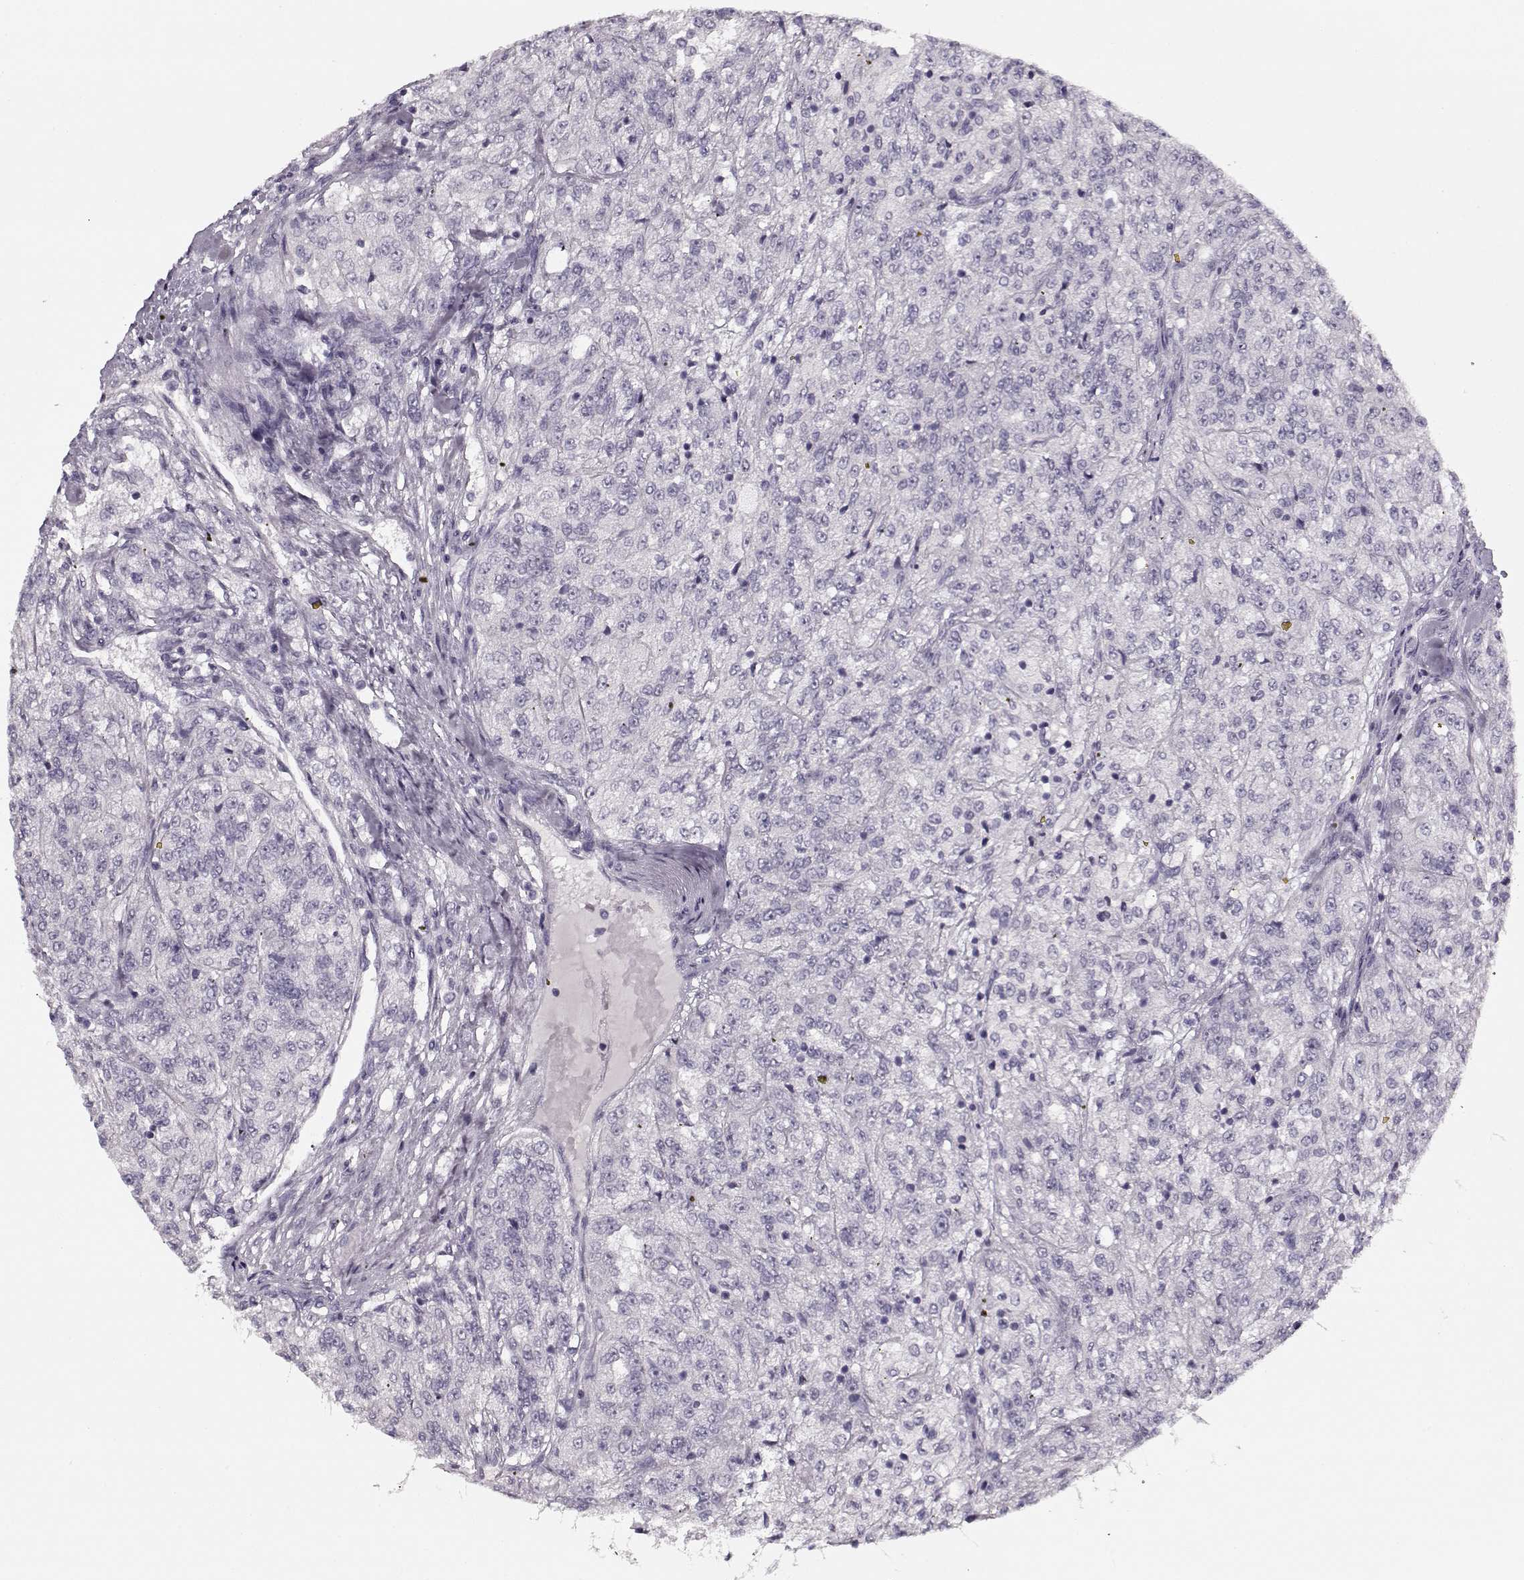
{"staining": {"intensity": "negative", "quantity": "none", "location": "none"}, "tissue": "renal cancer", "cell_type": "Tumor cells", "image_type": "cancer", "snomed": [{"axis": "morphology", "description": "Adenocarcinoma, NOS"}, {"axis": "topography", "description": "Kidney"}], "caption": "DAB (3,3'-diaminobenzidine) immunohistochemical staining of renal adenocarcinoma displays no significant staining in tumor cells.", "gene": "PNMT", "patient": {"sex": "female", "age": 63}}